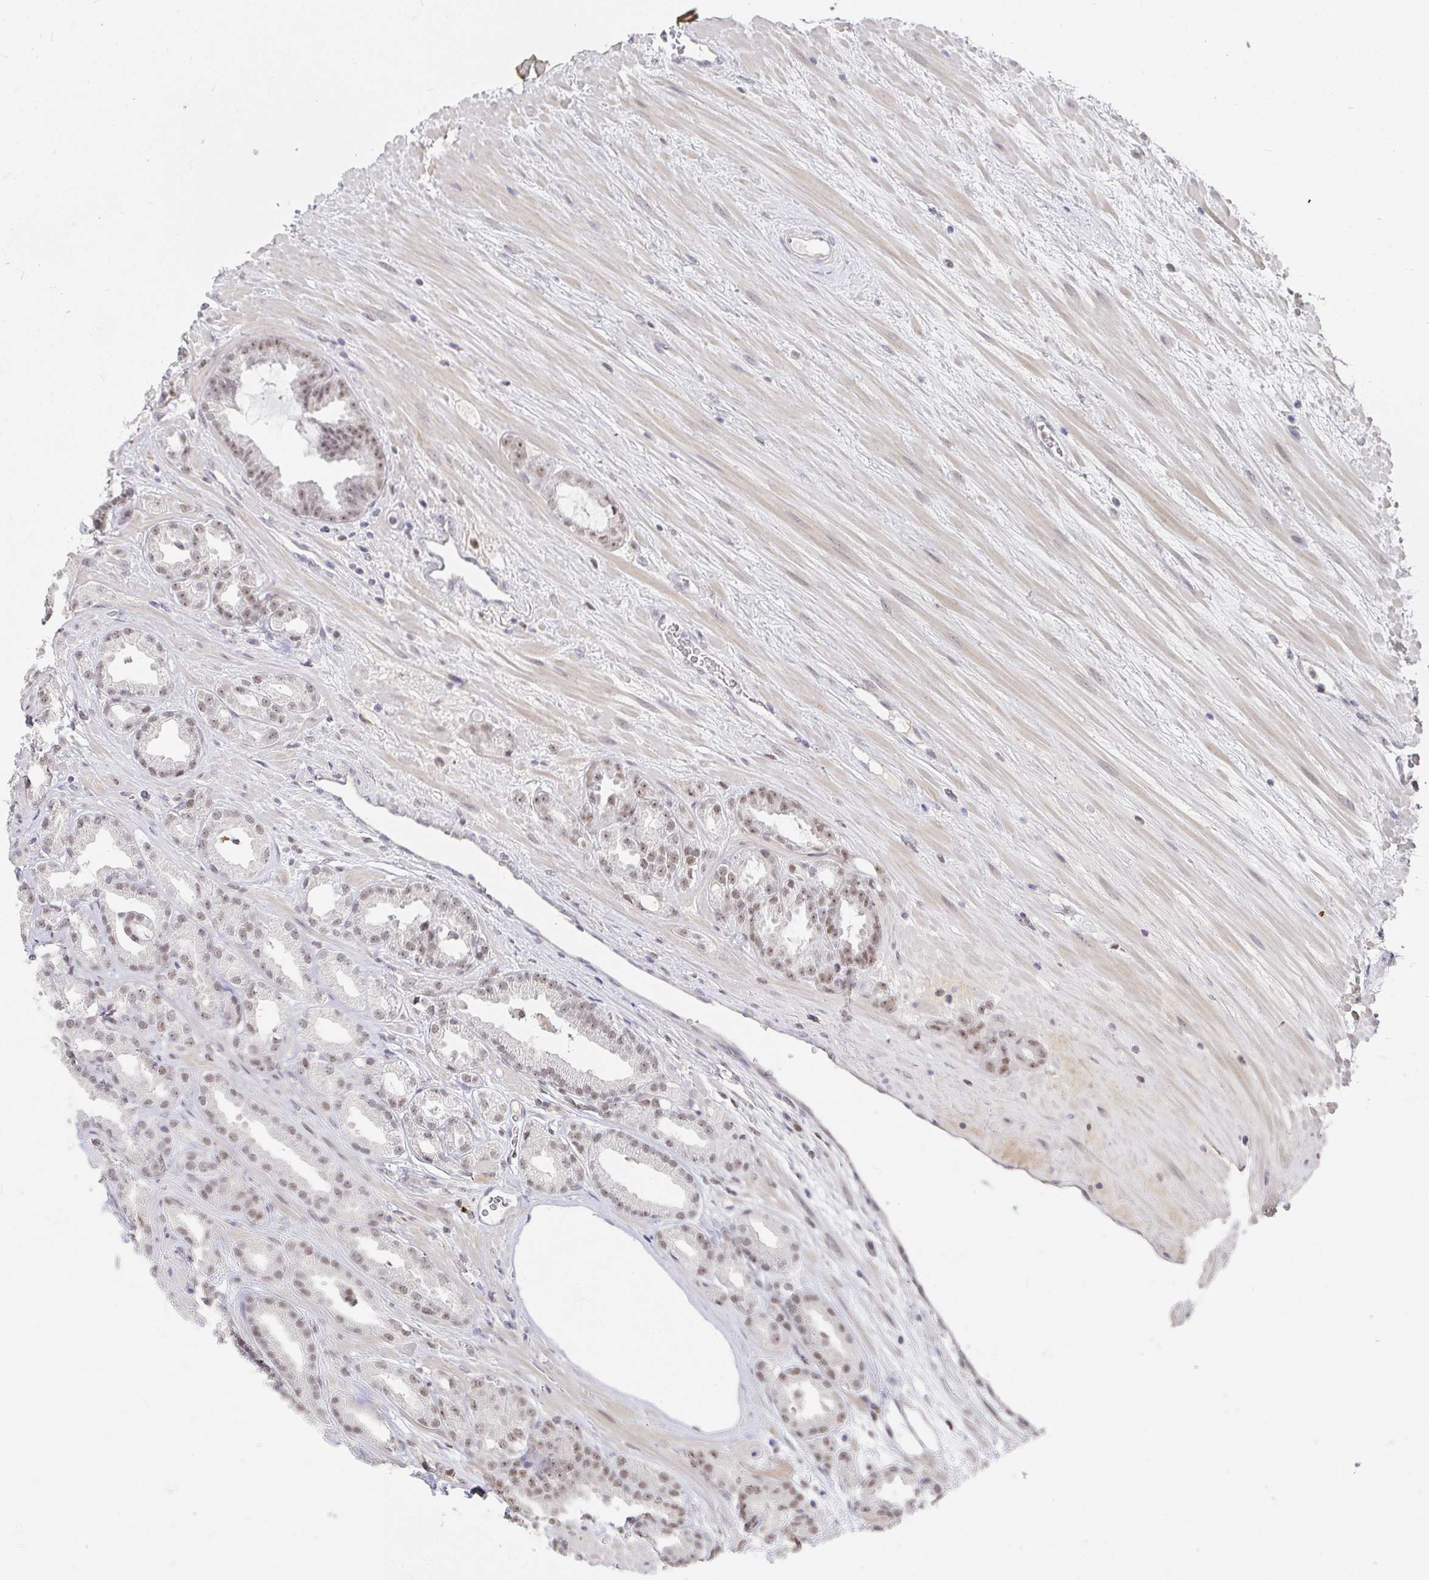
{"staining": {"intensity": "weak", "quantity": "25%-75%", "location": "nuclear"}, "tissue": "prostate cancer", "cell_type": "Tumor cells", "image_type": "cancer", "snomed": [{"axis": "morphology", "description": "Adenocarcinoma, Low grade"}, {"axis": "topography", "description": "Prostate"}], "caption": "Immunohistochemistry (IHC) photomicrograph of neoplastic tissue: prostate cancer (adenocarcinoma (low-grade)) stained using IHC reveals low levels of weak protein expression localized specifically in the nuclear of tumor cells, appearing as a nuclear brown color.", "gene": "RCOR1", "patient": {"sex": "male", "age": 61}}